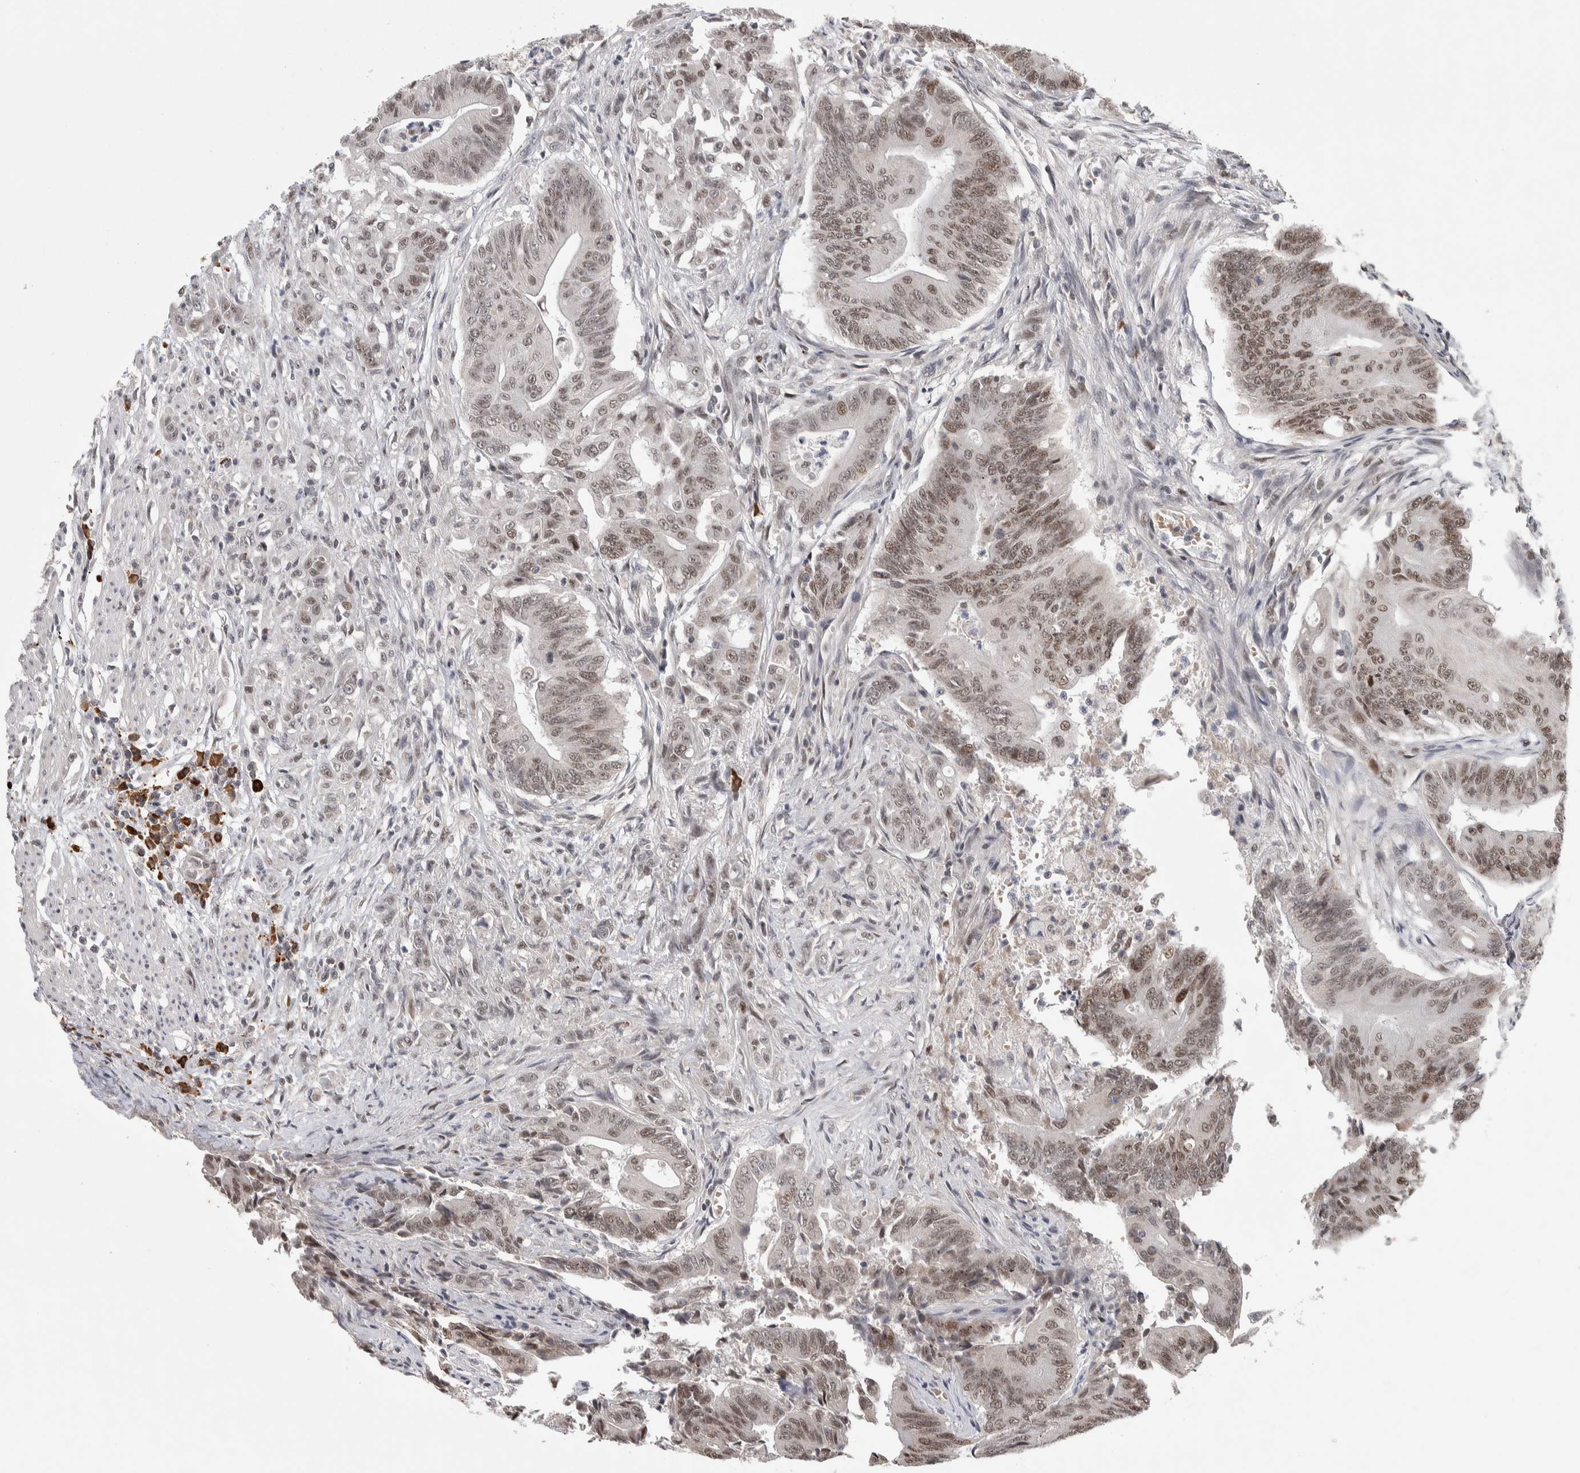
{"staining": {"intensity": "moderate", "quantity": ">75%", "location": "nuclear"}, "tissue": "colorectal cancer", "cell_type": "Tumor cells", "image_type": "cancer", "snomed": [{"axis": "morphology", "description": "Adenoma, NOS"}, {"axis": "morphology", "description": "Adenocarcinoma, NOS"}, {"axis": "topography", "description": "Colon"}], "caption": "Immunohistochemistry (DAB (3,3'-diaminobenzidine)) staining of colorectal cancer (adenoma) displays moderate nuclear protein staining in approximately >75% of tumor cells.", "gene": "ZNF592", "patient": {"sex": "male", "age": 79}}